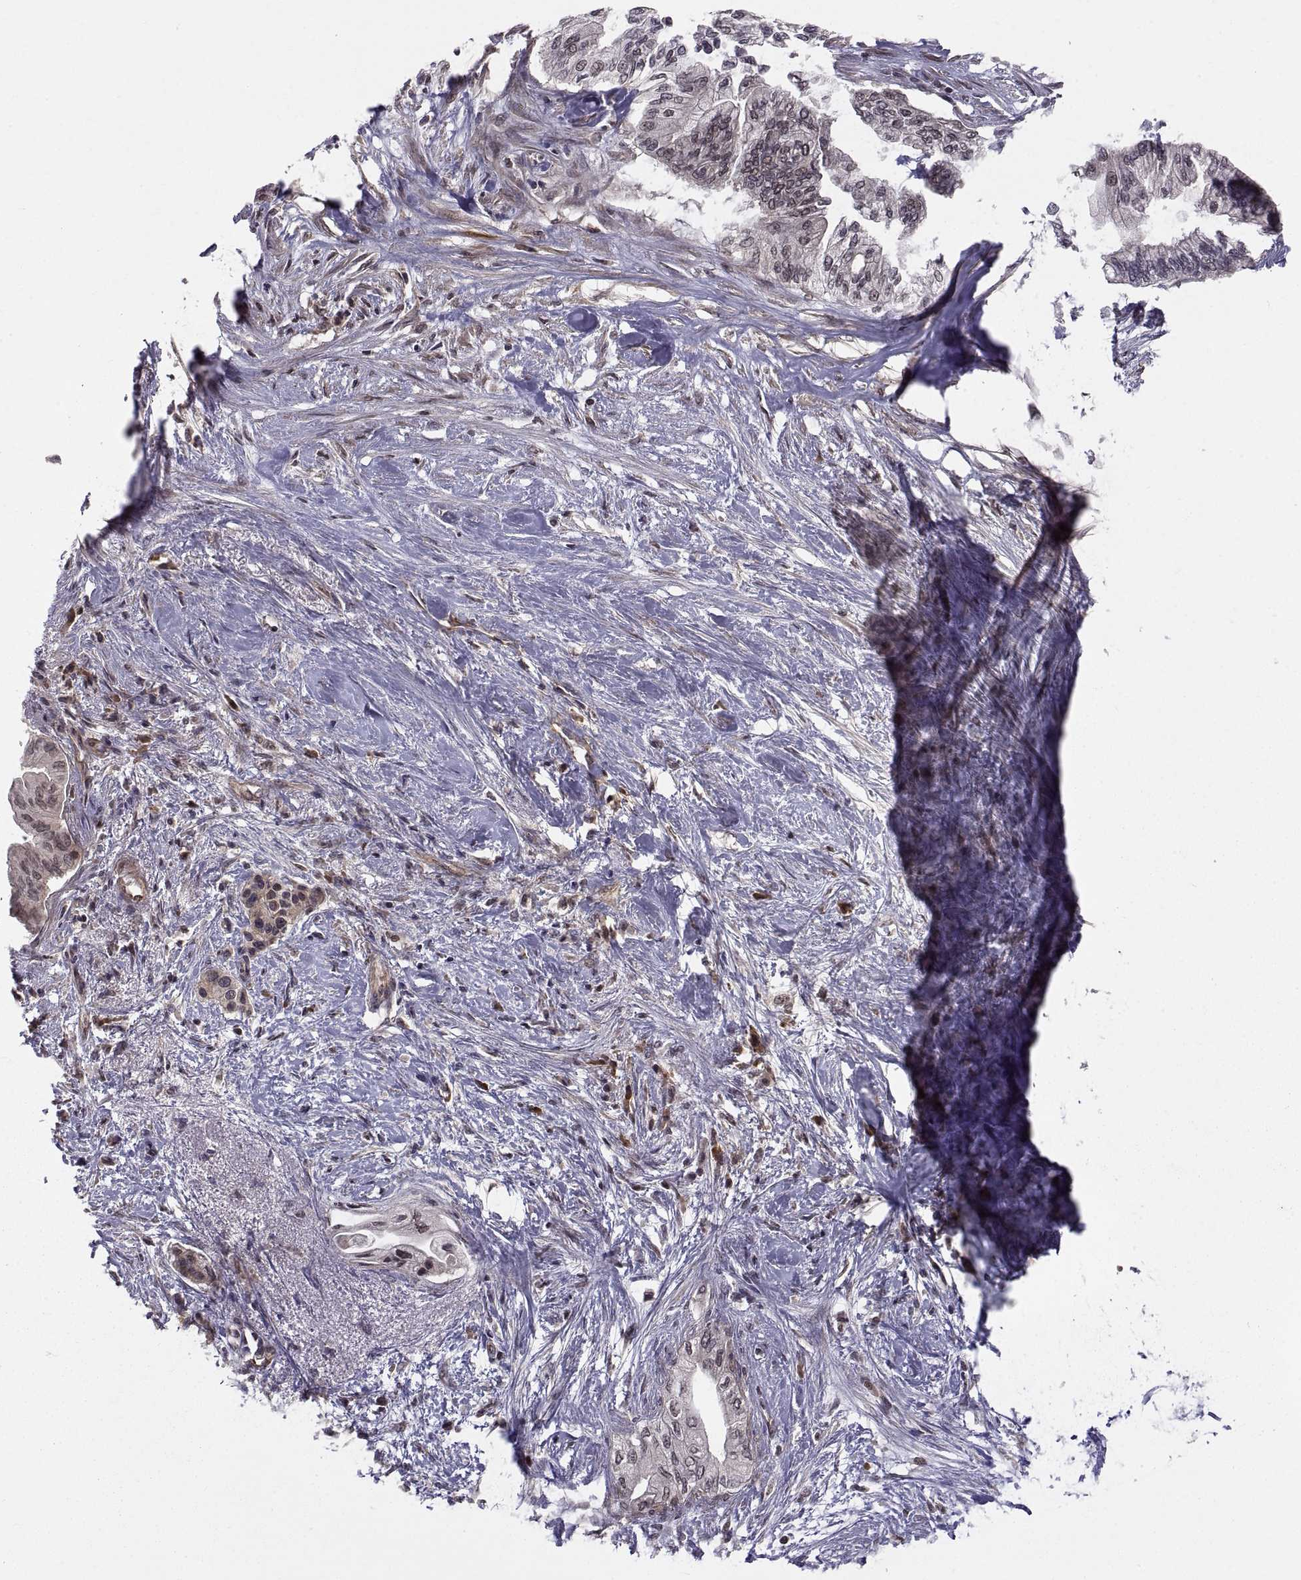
{"staining": {"intensity": "weak", "quantity": ">75%", "location": "cytoplasmic/membranous"}, "tissue": "pancreatic cancer", "cell_type": "Tumor cells", "image_type": "cancer", "snomed": [{"axis": "morphology", "description": "Normal tissue, NOS"}, {"axis": "morphology", "description": "Adenocarcinoma, NOS"}, {"axis": "topography", "description": "Pancreas"}, {"axis": "topography", "description": "Duodenum"}], "caption": "Protein staining of adenocarcinoma (pancreatic) tissue exhibits weak cytoplasmic/membranous staining in about >75% of tumor cells.", "gene": "ABL2", "patient": {"sex": "female", "age": 60}}